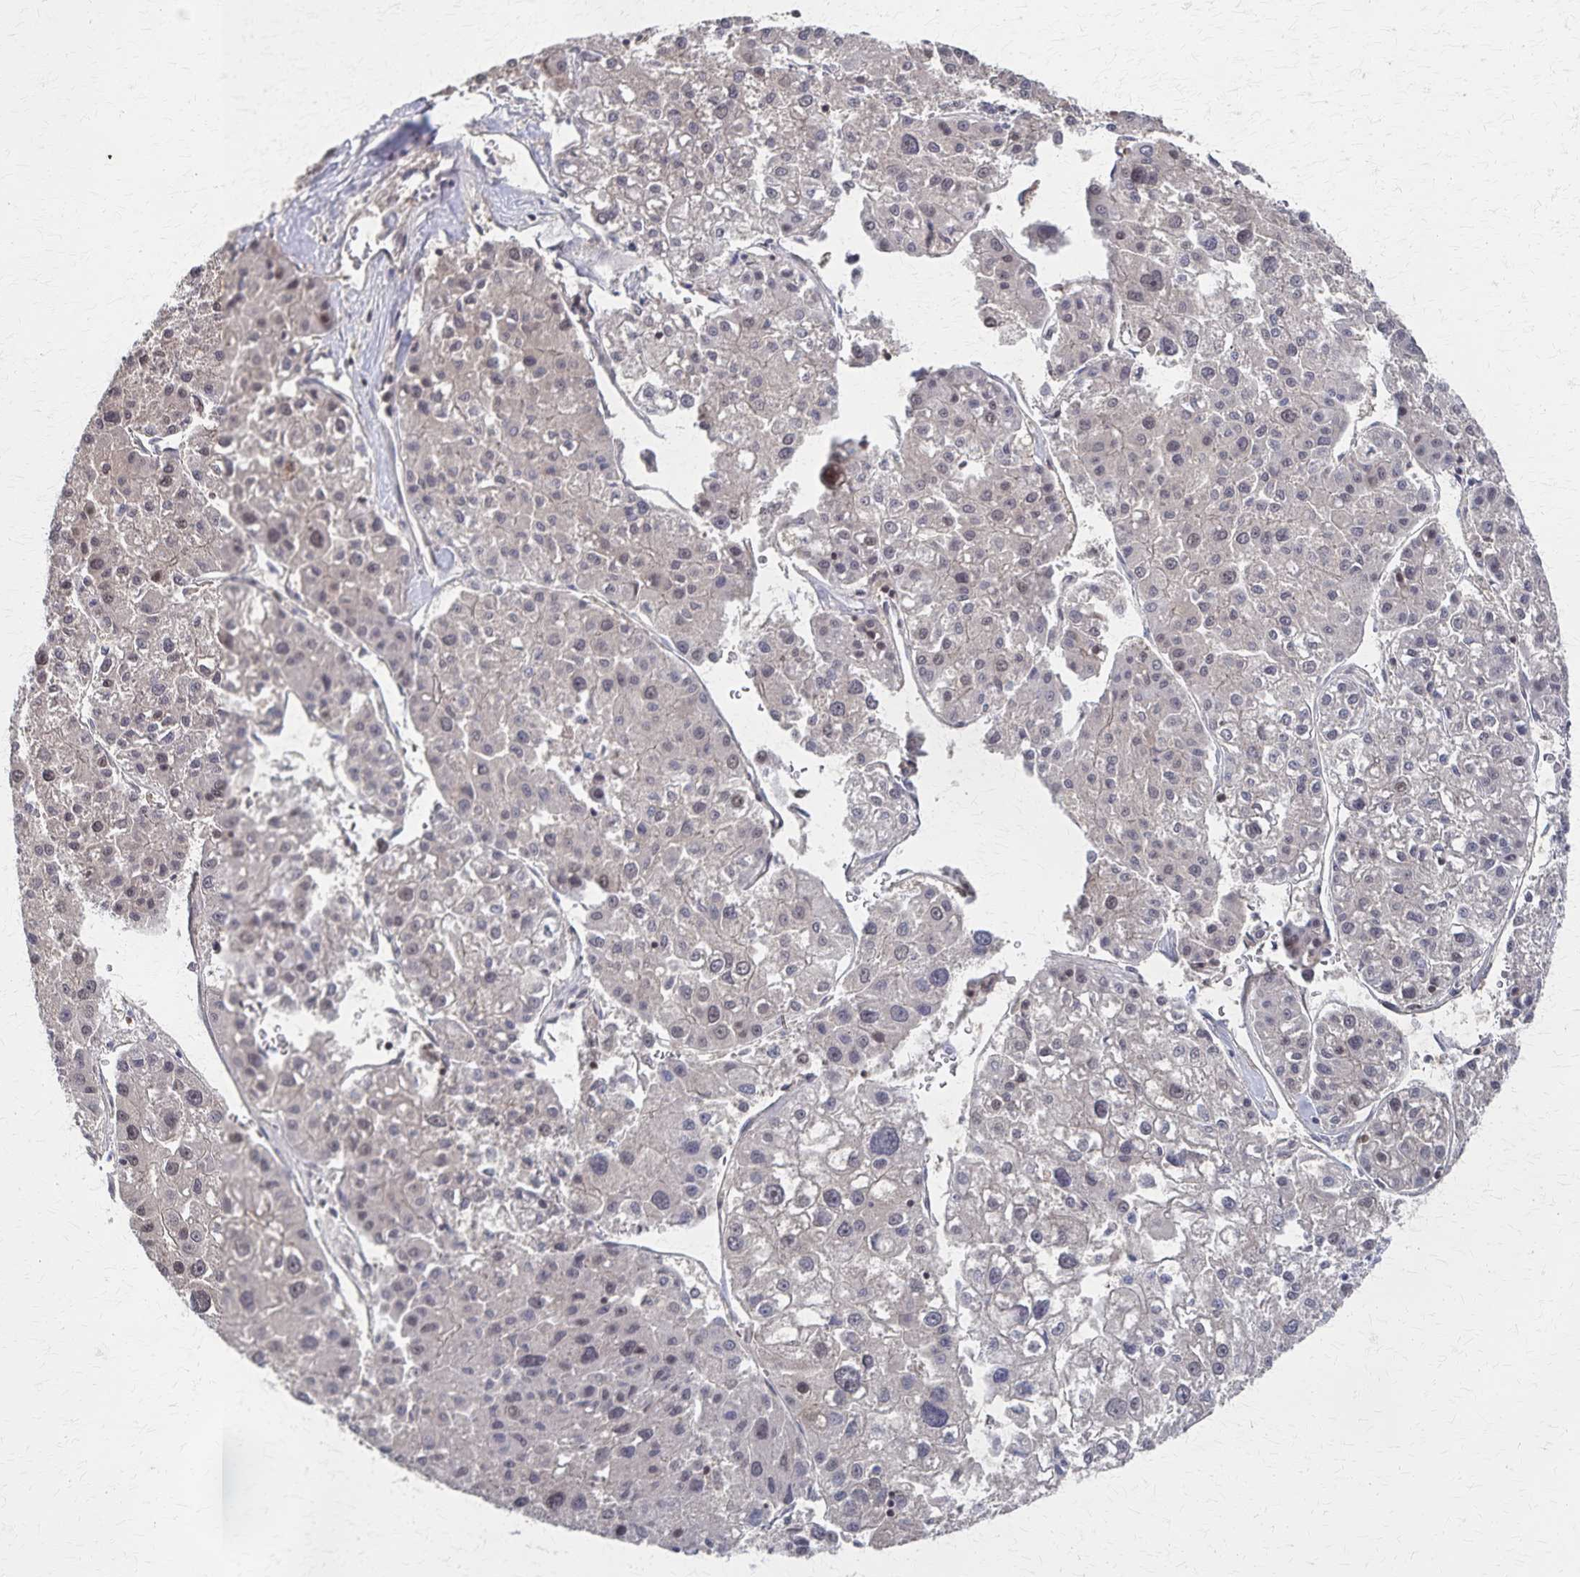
{"staining": {"intensity": "negative", "quantity": "none", "location": "none"}, "tissue": "liver cancer", "cell_type": "Tumor cells", "image_type": "cancer", "snomed": [{"axis": "morphology", "description": "Carcinoma, Hepatocellular, NOS"}, {"axis": "topography", "description": "Liver"}], "caption": "A high-resolution photomicrograph shows IHC staining of hepatocellular carcinoma (liver), which reveals no significant staining in tumor cells.", "gene": "GTF2B", "patient": {"sex": "male", "age": 73}}